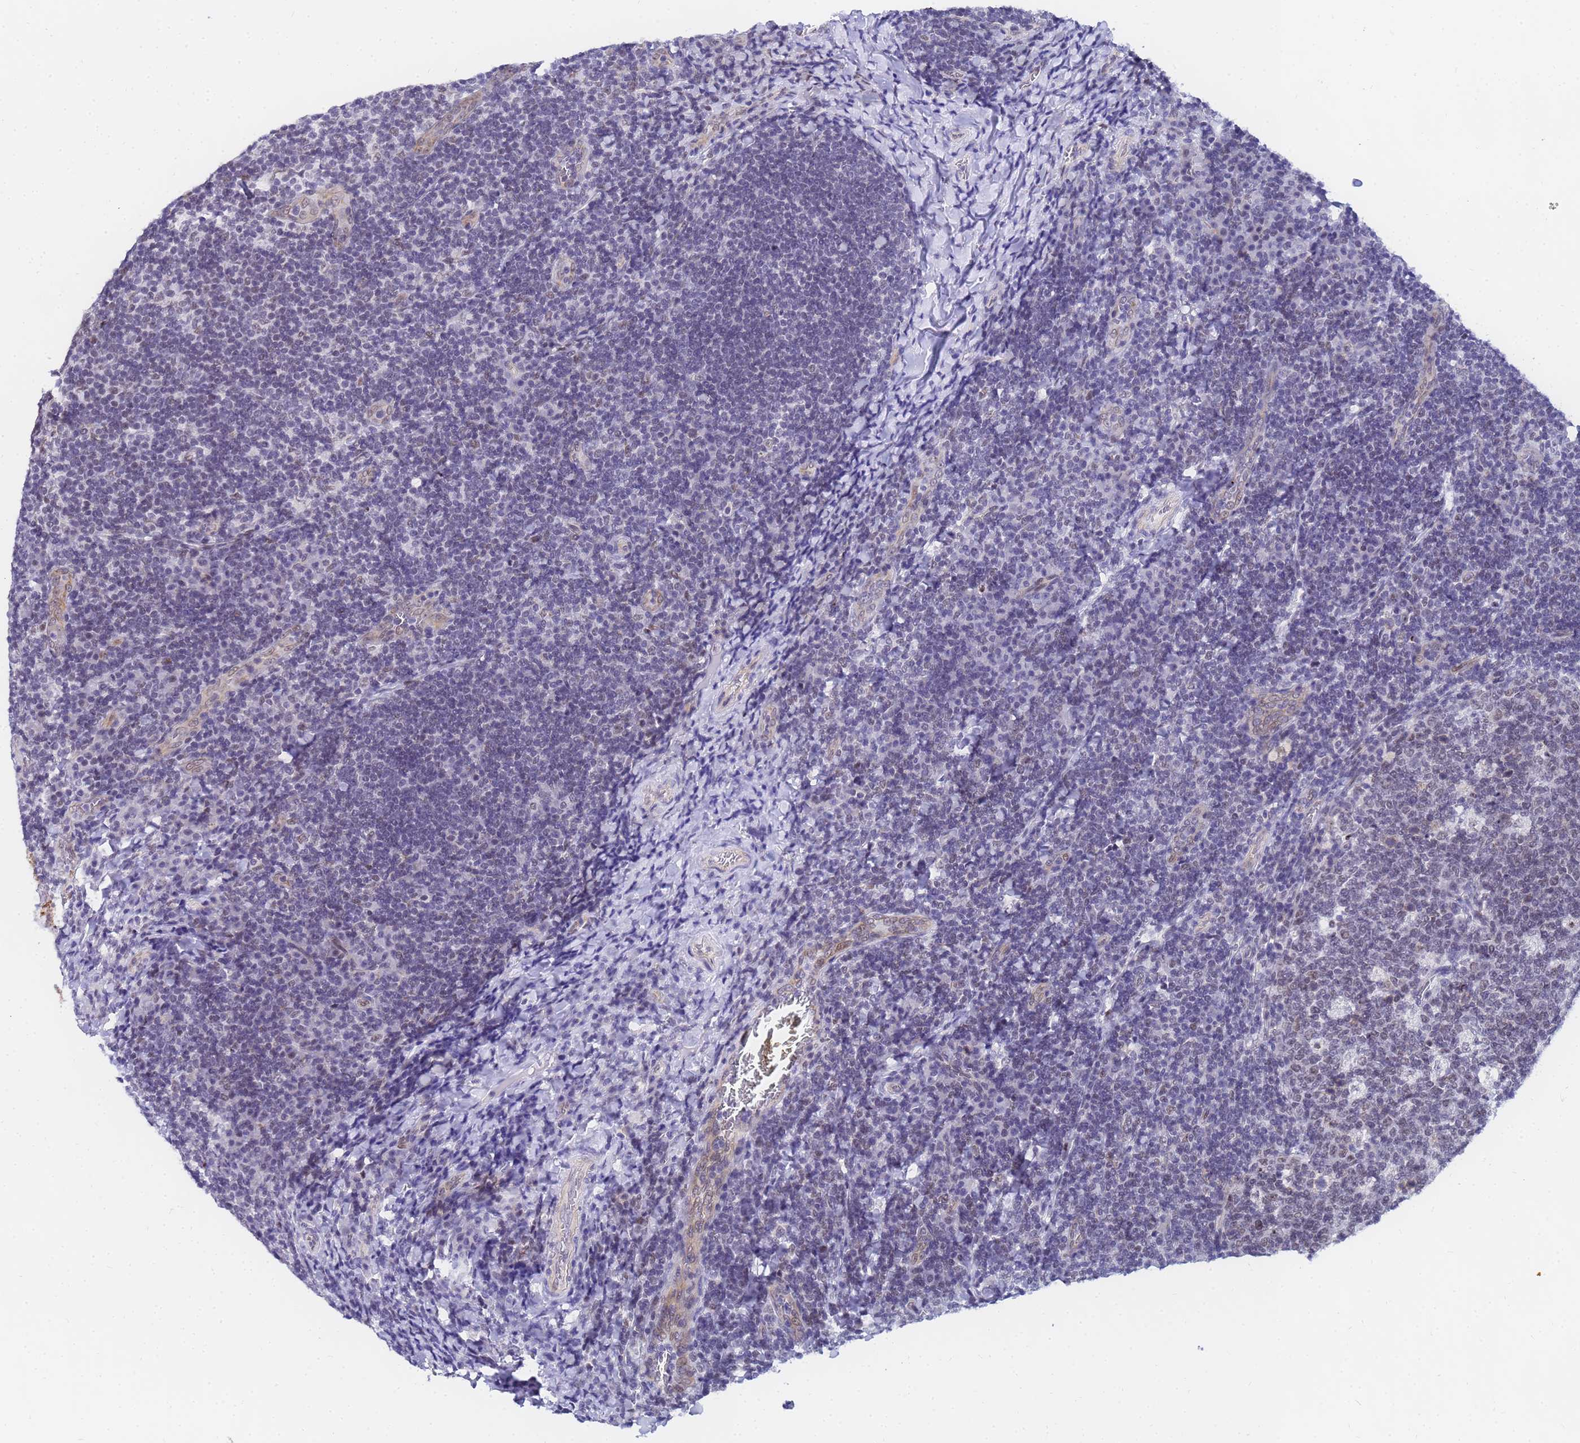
{"staining": {"intensity": "weak", "quantity": "25%-75%", "location": "nuclear"}, "tissue": "tonsil", "cell_type": "Germinal center cells", "image_type": "normal", "snomed": [{"axis": "morphology", "description": "Normal tissue, NOS"}, {"axis": "topography", "description": "Tonsil"}], "caption": "The histopathology image reveals immunohistochemical staining of normal tonsil. There is weak nuclear expression is seen in about 25%-75% of germinal center cells.", "gene": "CKMT1A", "patient": {"sex": "male", "age": 17}}